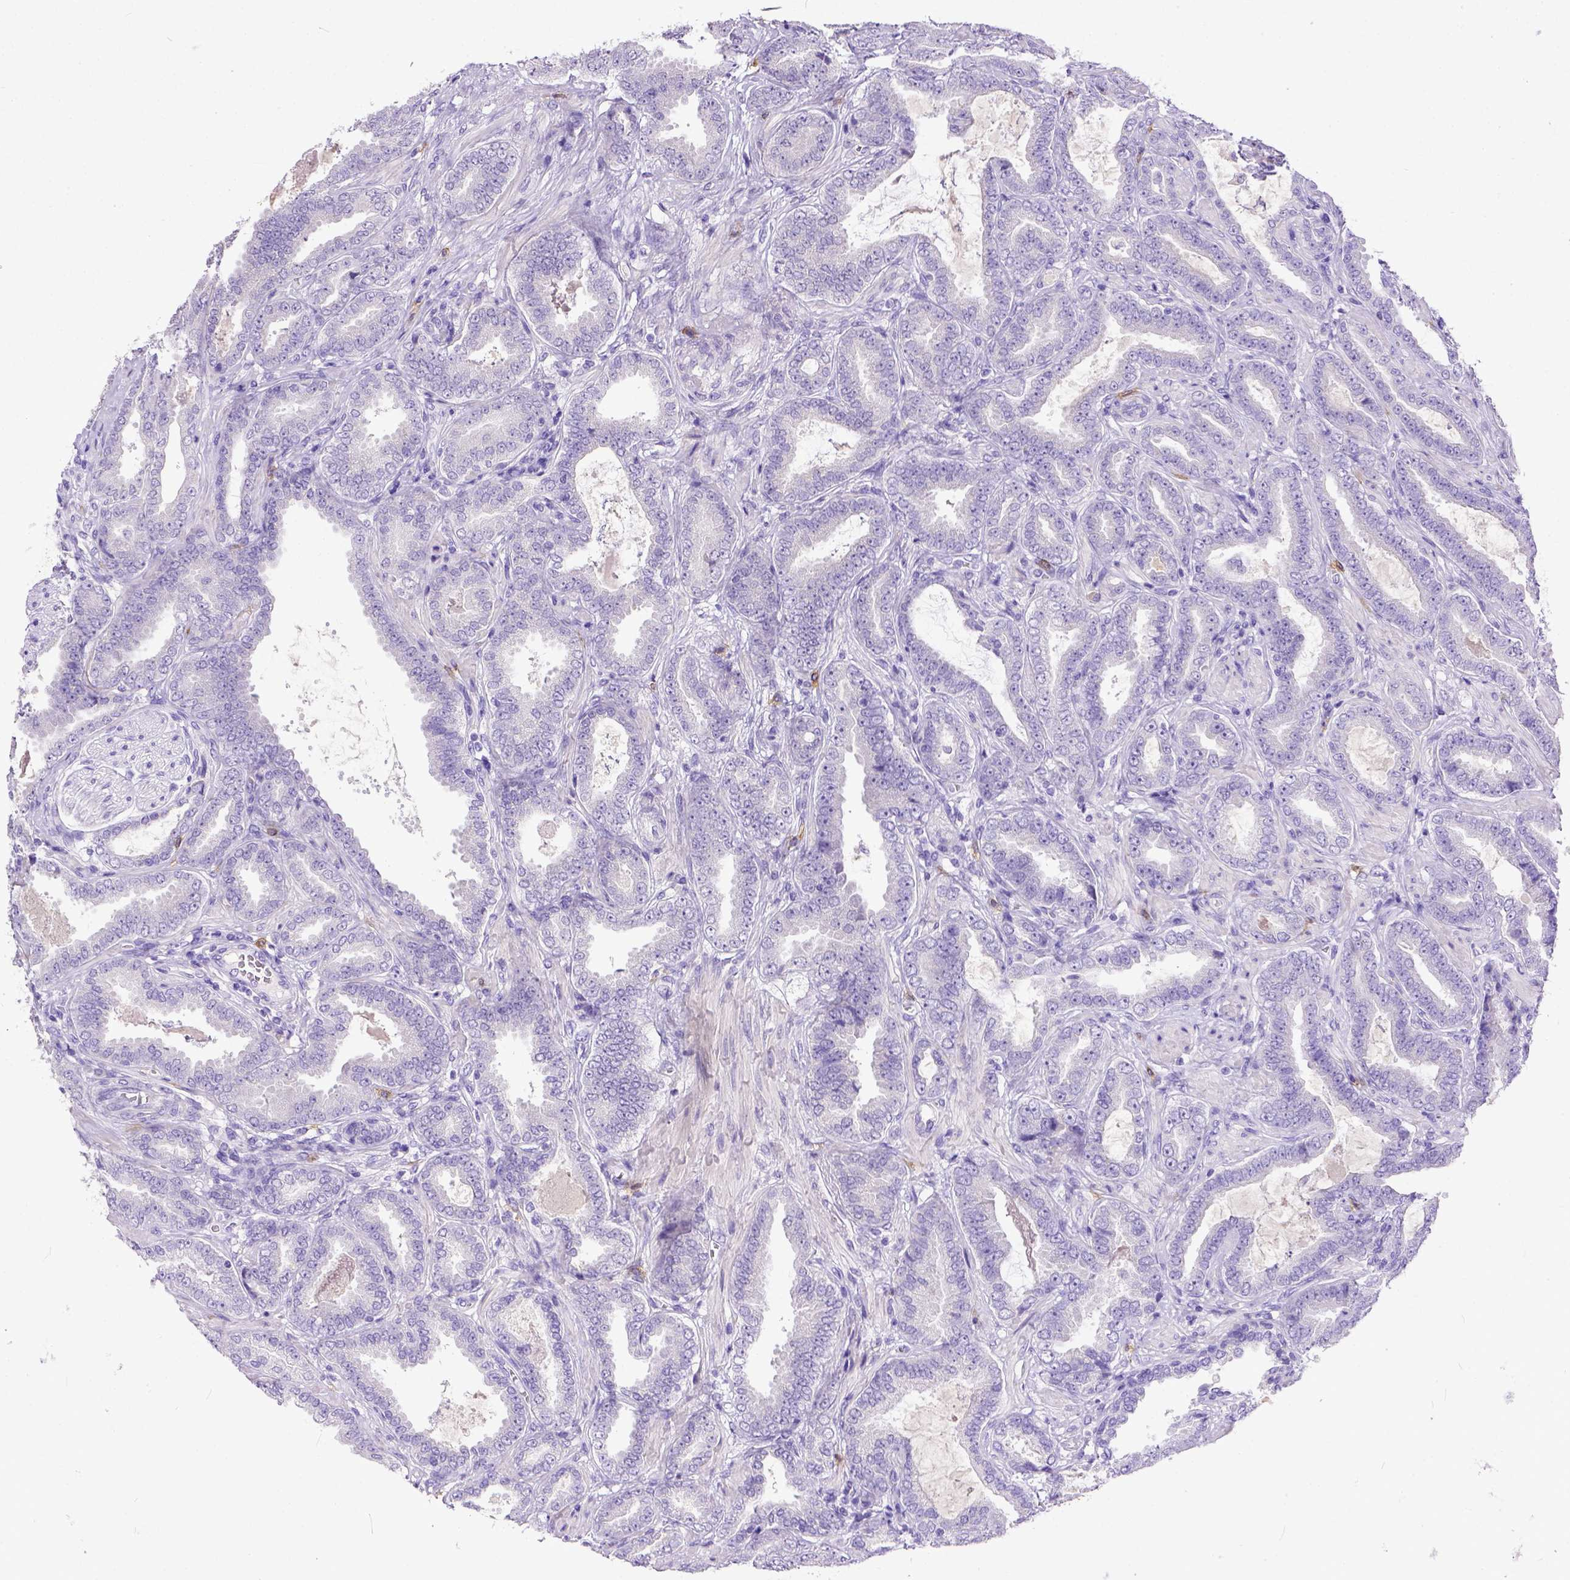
{"staining": {"intensity": "negative", "quantity": "none", "location": "none"}, "tissue": "prostate cancer", "cell_type": "Tumor cells", "image_type": "cancer", "snomed": [{"axis": "morphology", "description": "Adenocarcinoma, NOS"}, {"axis": "topography", "description": "Prostate"}], "caption": "Prostate adenocarcinoma stained for a protein using immunohistochemistry (IHC) shows no positivity tumor cells.", "gene": "KIT", "patient": {"sex": "male", "age": 64}}